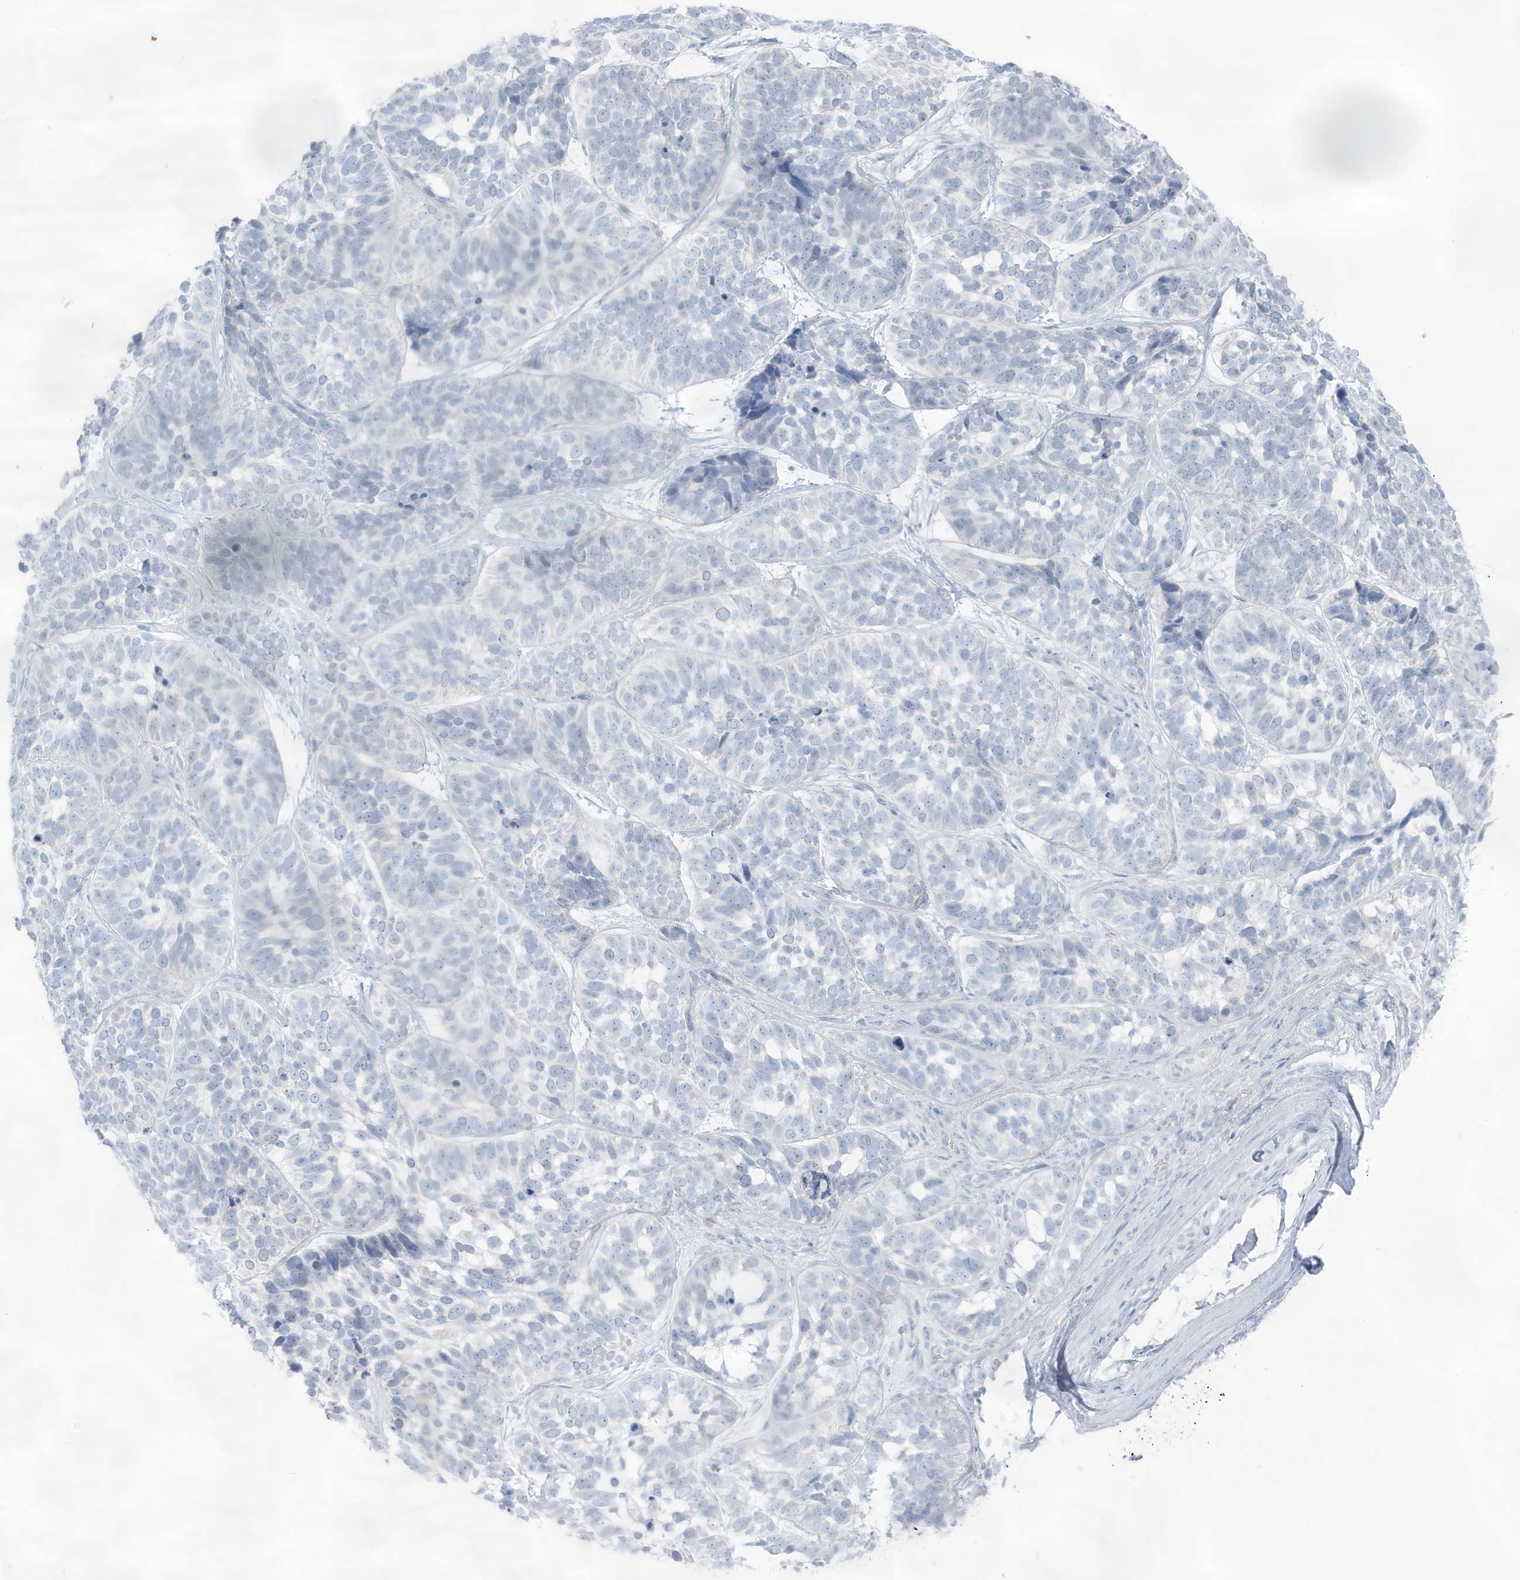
{"staining": {"intensity": "negative", "quantity": "none", "location": "none"}, "tissue": "skin cancer", "cell_type": "Tumor cells", "image_type": "cancer", "snomed": [{"axis": "morphology", "description": "Basal cell carcinoma"}, {"axis": "topography", "description": "Skin"}], "caption": "Histopathology image shows no protein expression in tumor cells of skin cancer tissue. (Brightfield microscopy of DAB (3,3'-diaminobenzidine) IHC at high magnification).", "gene": "ZFP64", "patient": {"sex": "male", "age": 62}}